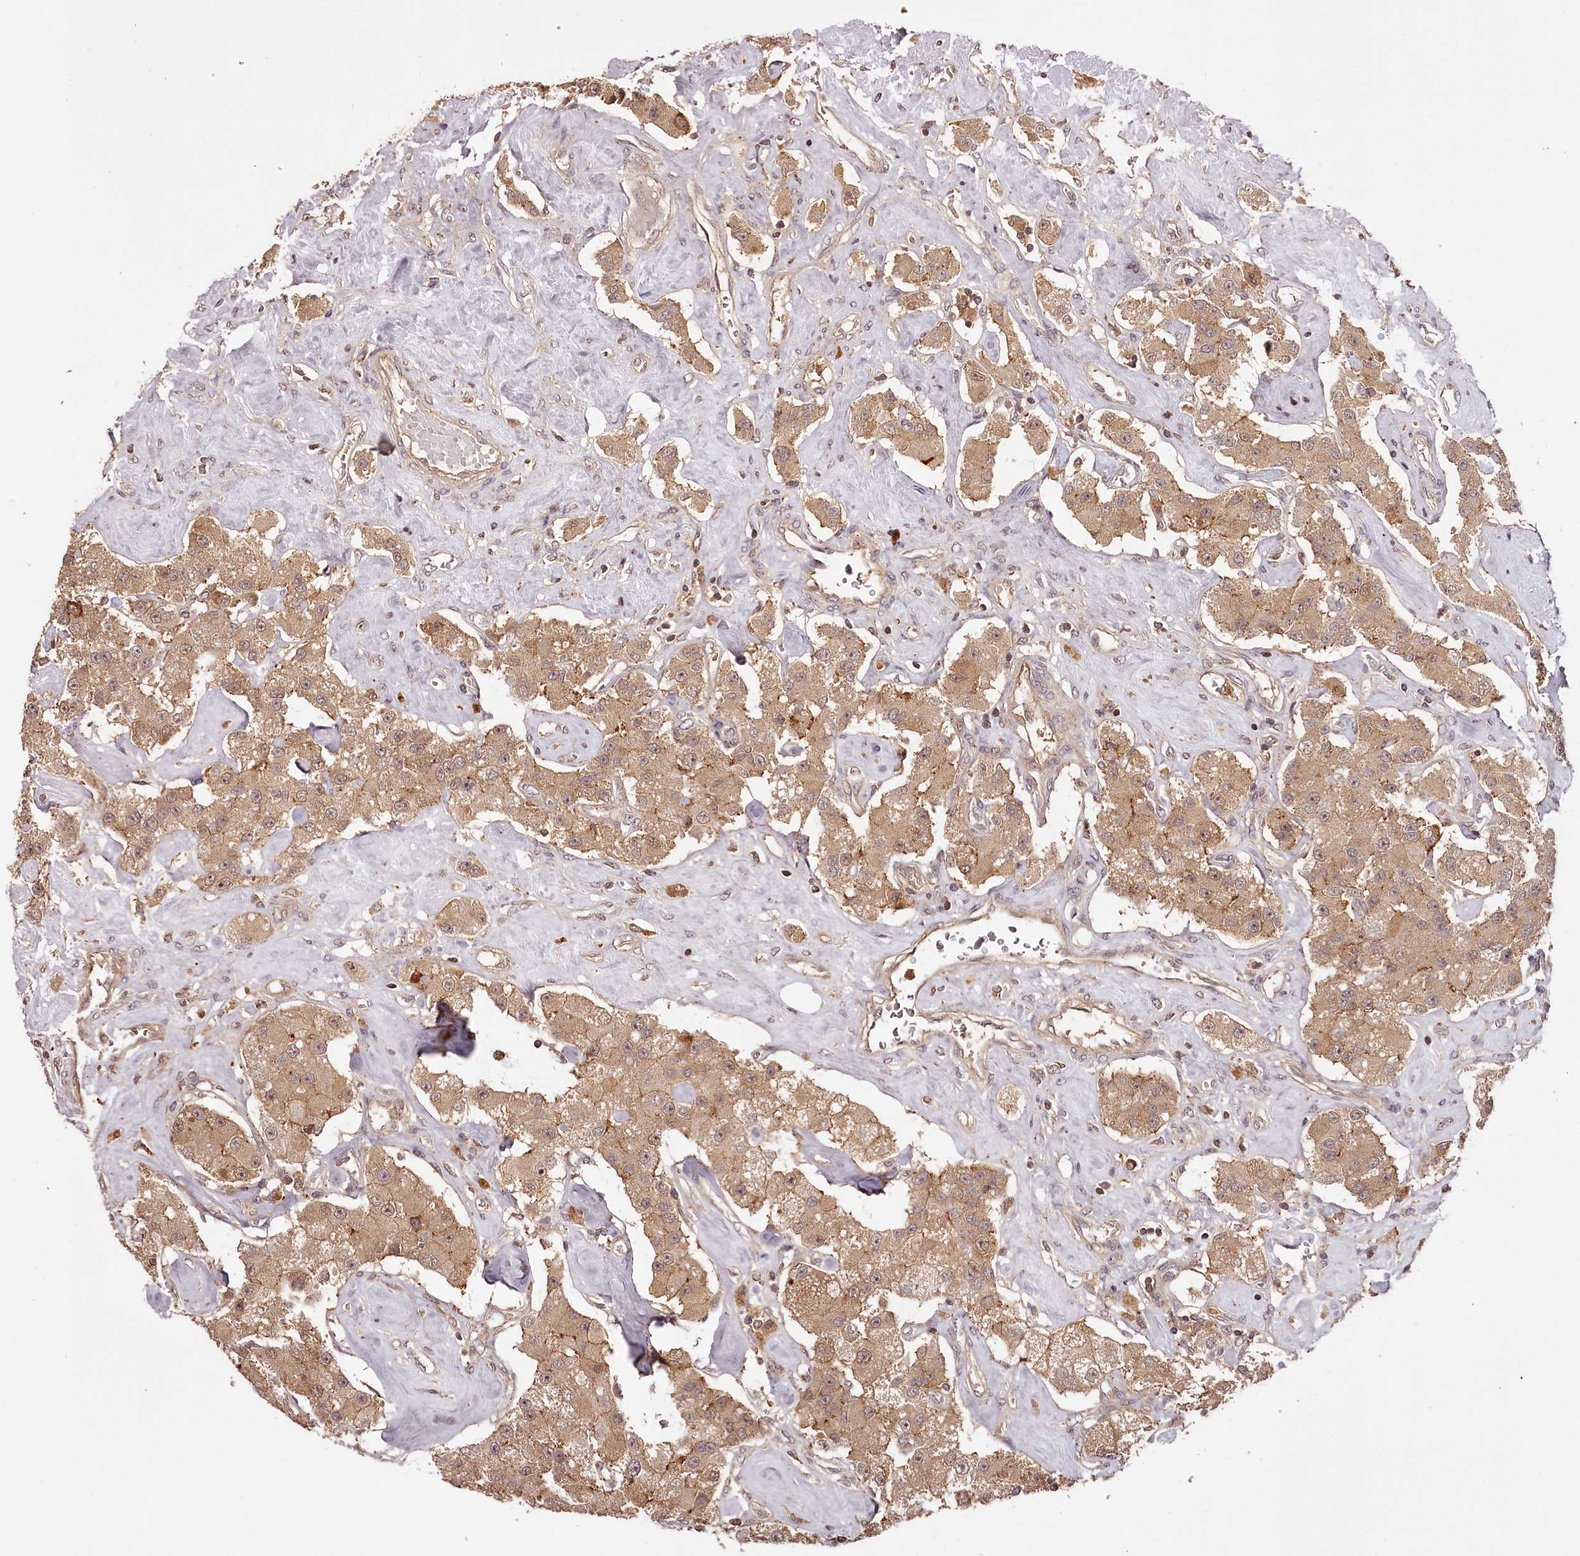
{"staining": {"intensity": "moderate", "quantity": ">75%", "location": "cytoplasmic/membranous"}, "tissue": "carcinoid", "cell_type": "Tumor cells", "image_type": "cancer", "snomed": [{"axis": "morphology", "description": "Carcinoid, malignant, NOS"}, {"axis": "topography", "description": "Pancreas"}], "caption": "Protein expression analysis of malignant carcinoid reveals moderate cytoplasmic/membranous expression in about >75% of tumor cells.", "gene": "TTC12", "patient": {"sex": "male", "age": 41}}